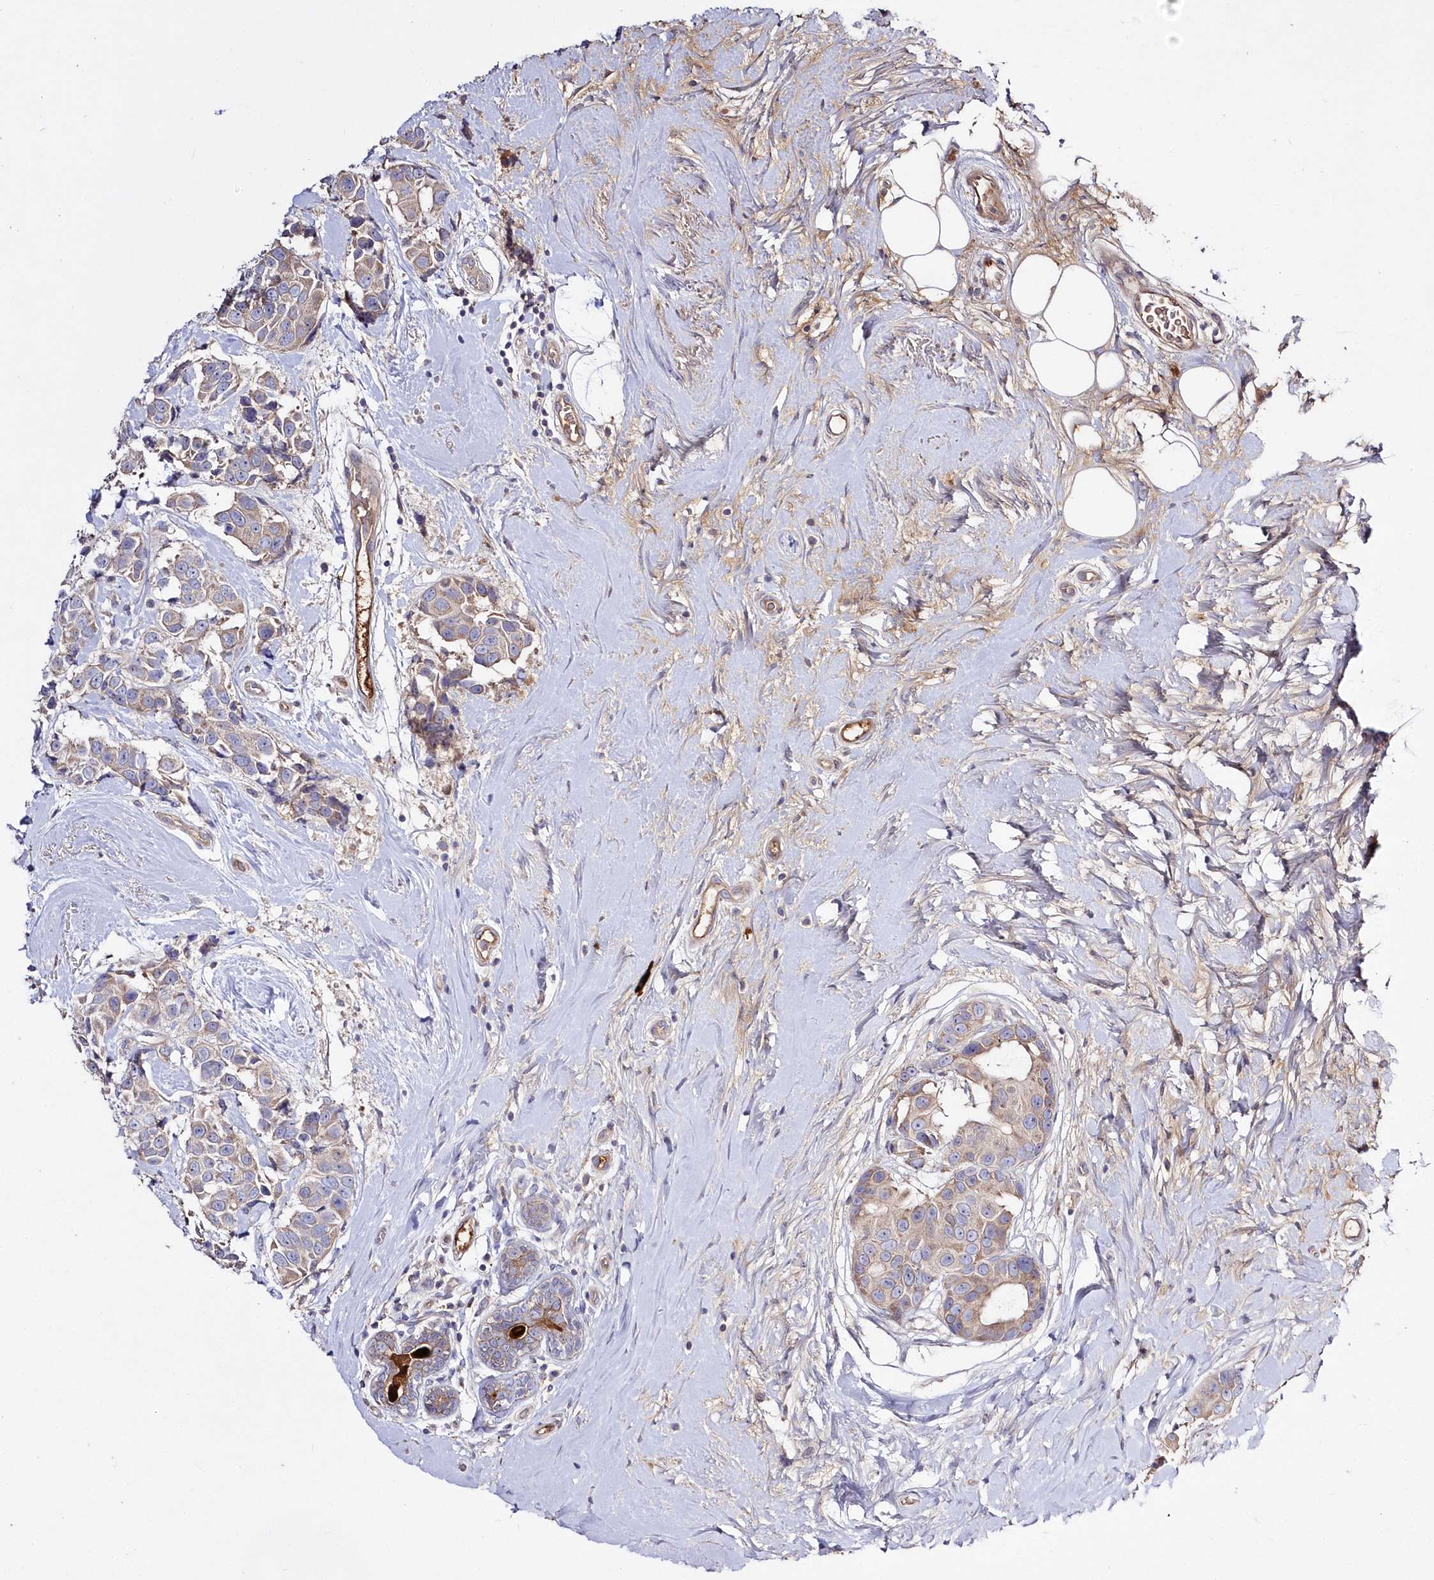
{"staining": {"intensity": "weak", "quantity": "25%-75%", "location": "cytoplasmic/membranous"}, "tissue": "breast cancer", "cell_type": "Tumor cells", "image_type": "cancer", "snomed": [{"axis": "morphology", "description": "Normal tissue, NOS"}, {"axis": "morphology", "description": "Duct carcinoma"}, {"axis": "topography", "description": "Breast"}], "caption": "A photomicrograph of infiltrating ductal carcinoma (breast) stained for a protein exhibits weak cytoplasmic/membranous brown staining in tumor cells. (IHC, brightfield microscopy, high magnification).", "gene": "WBP1L", "patient": {"sex": "female", "age": 39}}